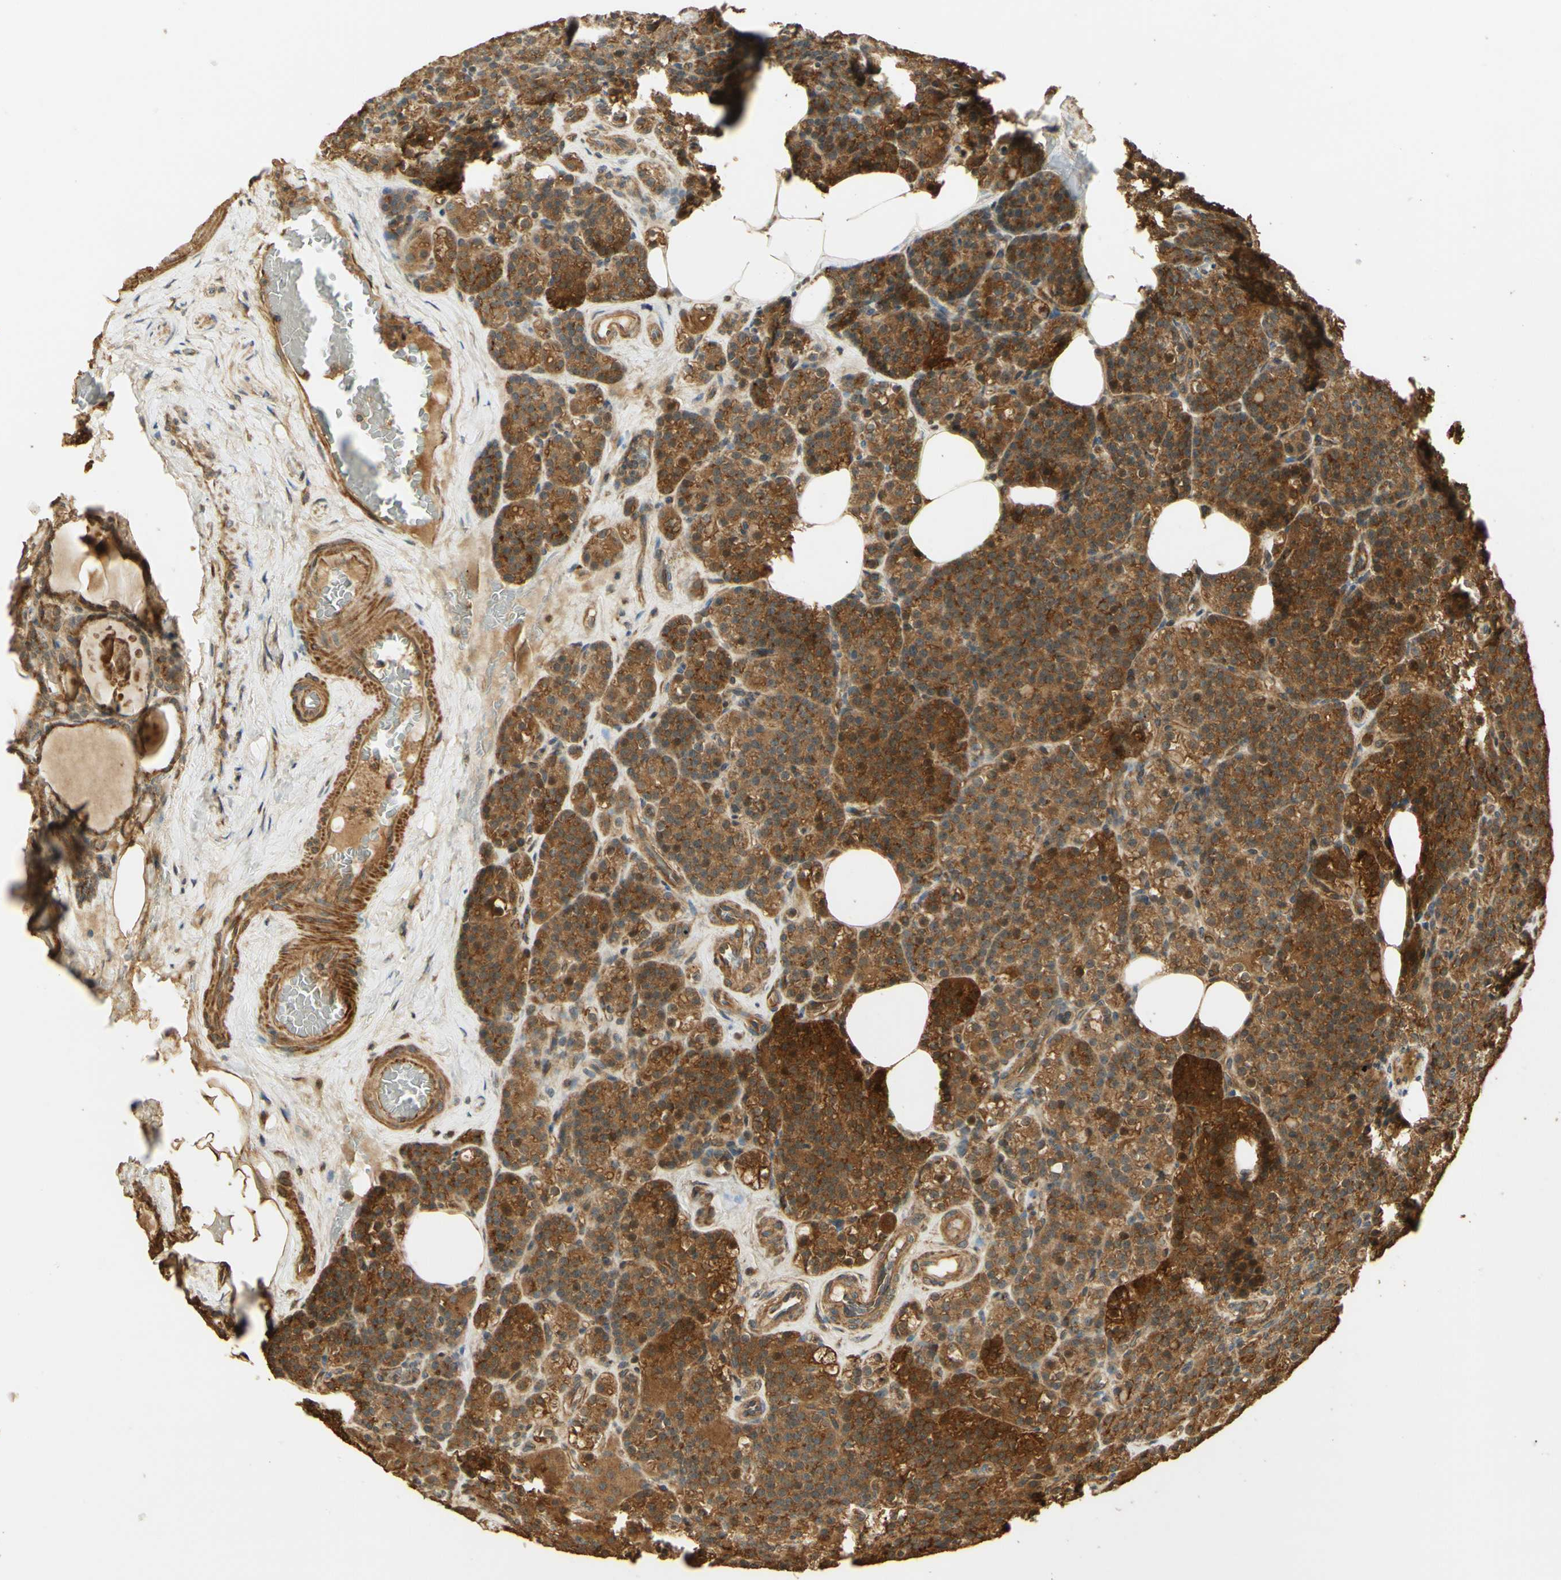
{"staining": {"intensity": "moderate", "quantity": ">75%", "location": "cytoplasmic/membranous"}, "tissue": "parathyroid gland", "cell_type": "Glandular cells", "image_type": "normal", "snomed": [{"axis": "morphology", "description": "Normal tissue, NOS"}, {"axis": "topography", "description": "Parathyroid gland"}], "caption": "An image of human parathyroid gland stained for a protein shows moderate cytoplasmic/membranous brown staining in glandular cells. (DAB IHC with brightfield microscopy, high magnification).", "gene": "AGER", "patient": {"sex": "female", "age": 57}}